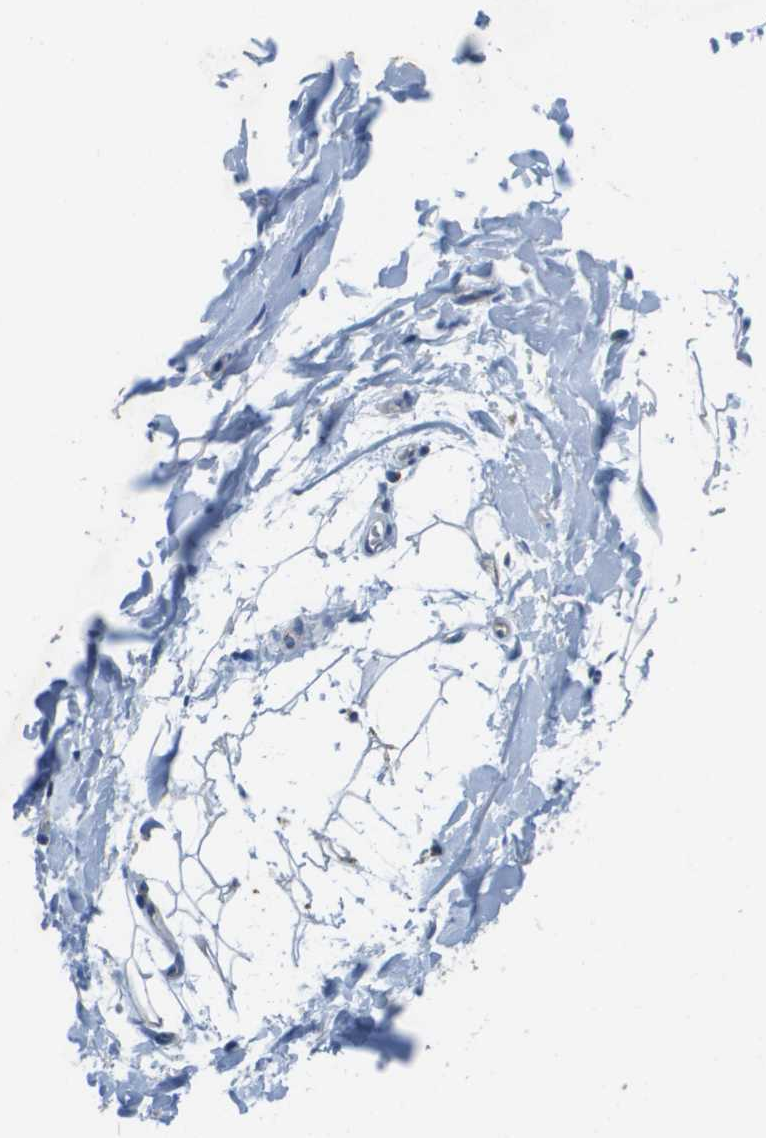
{"staining": {"intensity": "negative", "quantity": "none", "location": "none"}, "tissue": "adipose tissue", "cell_type": "Adipocytes", "image_type": "normal", "snomed": [{"axis": "morphology", "description": "Normal tissue, NOS"}, {"axis": "topography", "description": "Cartilage tissue"}, {"axis": "topography", "description": "Bronchus"}], "caption": "DAB (3,3'-diaminobenzidine) immunohistochemical staining of normal human adipose tissue displays no significant staining in adipocytes. Nuclei are stained in blue.", "gene": "SDC1", "patient": {"sex": "female", "age": 53}}